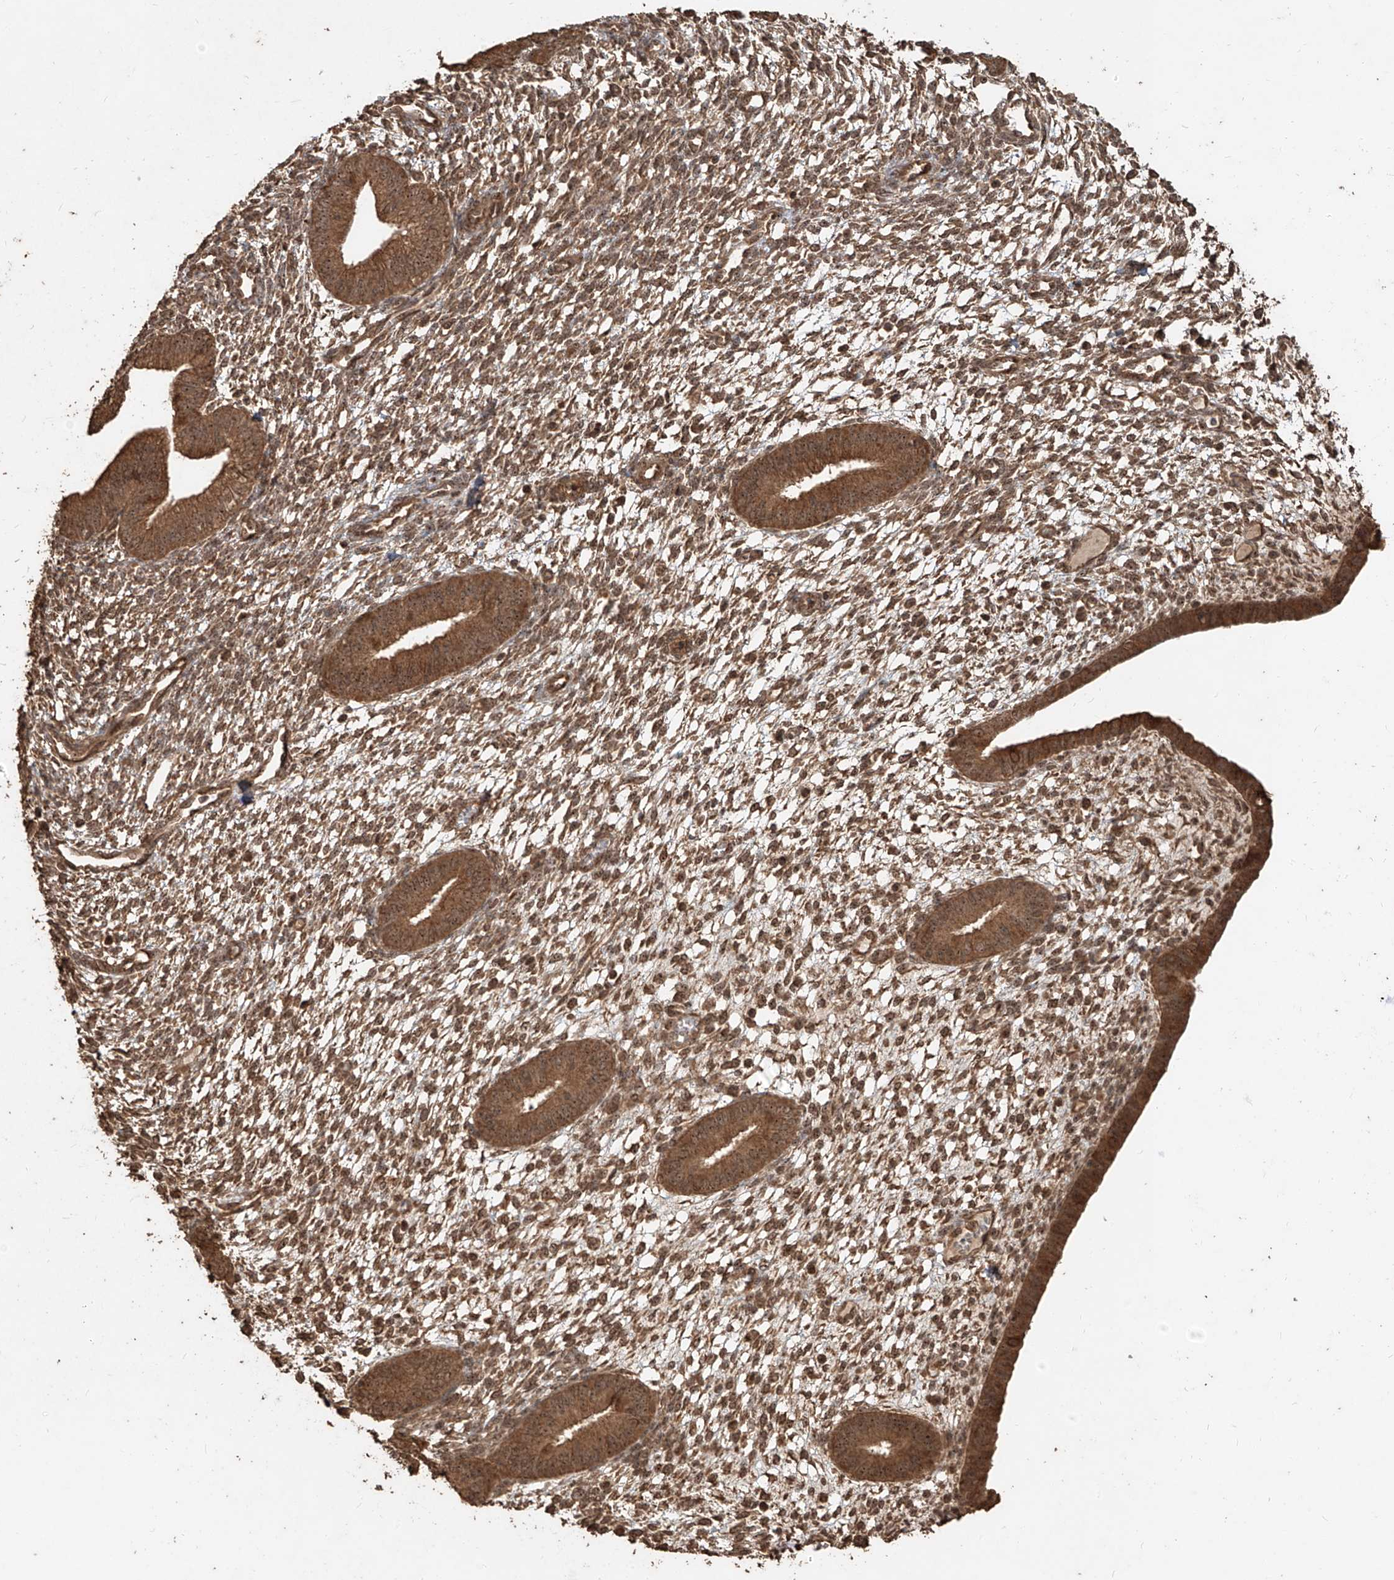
{"staining": {"intensity": "moderate", "quantity": ">75%", "location": "cytoplasmic/membranous,nuclear"}, "tissue": "endometrium", "cell_type": "Cells in endometrial stroma", "image_type": "normal", "snomed": [{"axis": "morphology", "description": "Normal tissue, NOS"}, {"axis": "topography", "description": "Endometrium"}], "caption": "Immunohistochemistry of normal endometrium reveals medium levels of moderate cytoplasmic/membranous,nuclear staining in about >75% of cells in endometrial stroma.", "gene": "ZNF660", "patient": {"sex": "female", "age": 46}}